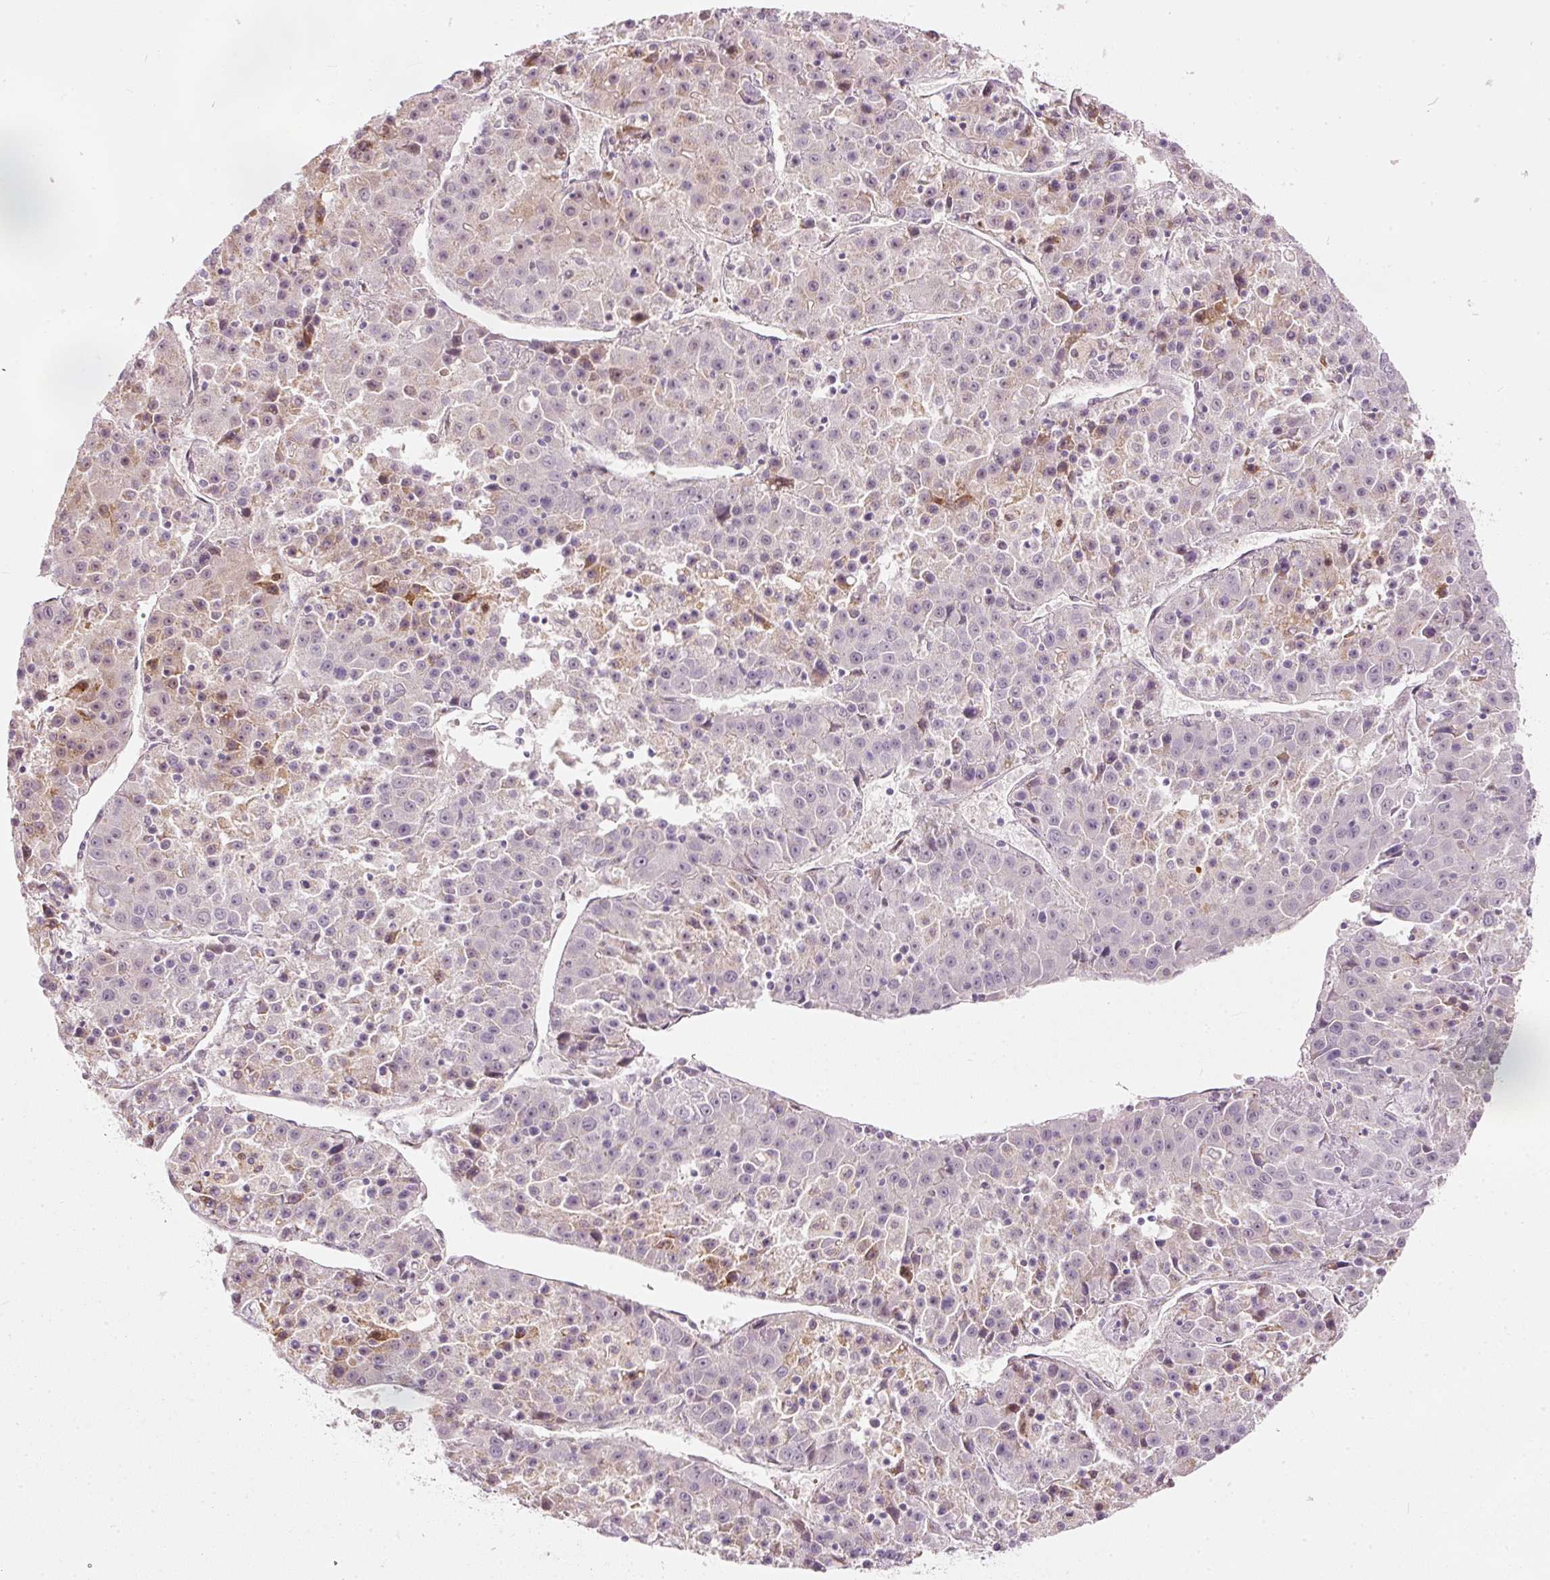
{"staining": {"intensity": "weak", "quantity": "<25%", "location": "cytoplasmic/membranous,nuclear"}, "tissue": "liver cancer", "cell_type": "Tumor cells", "image_type": "cancer", "snomed": [{"axis": "morphology", "description": "Carcinoma, Hepatocellular, NOS"}, {"axis": "topography", "description": "Liver"}], "caption": "Liver hepatocellular carcinoma was stained to show a protein in brown. There is no significant expression in tumor cells.", "gene": "RNF39", "patient": {"sex": "female", "age": 53}}